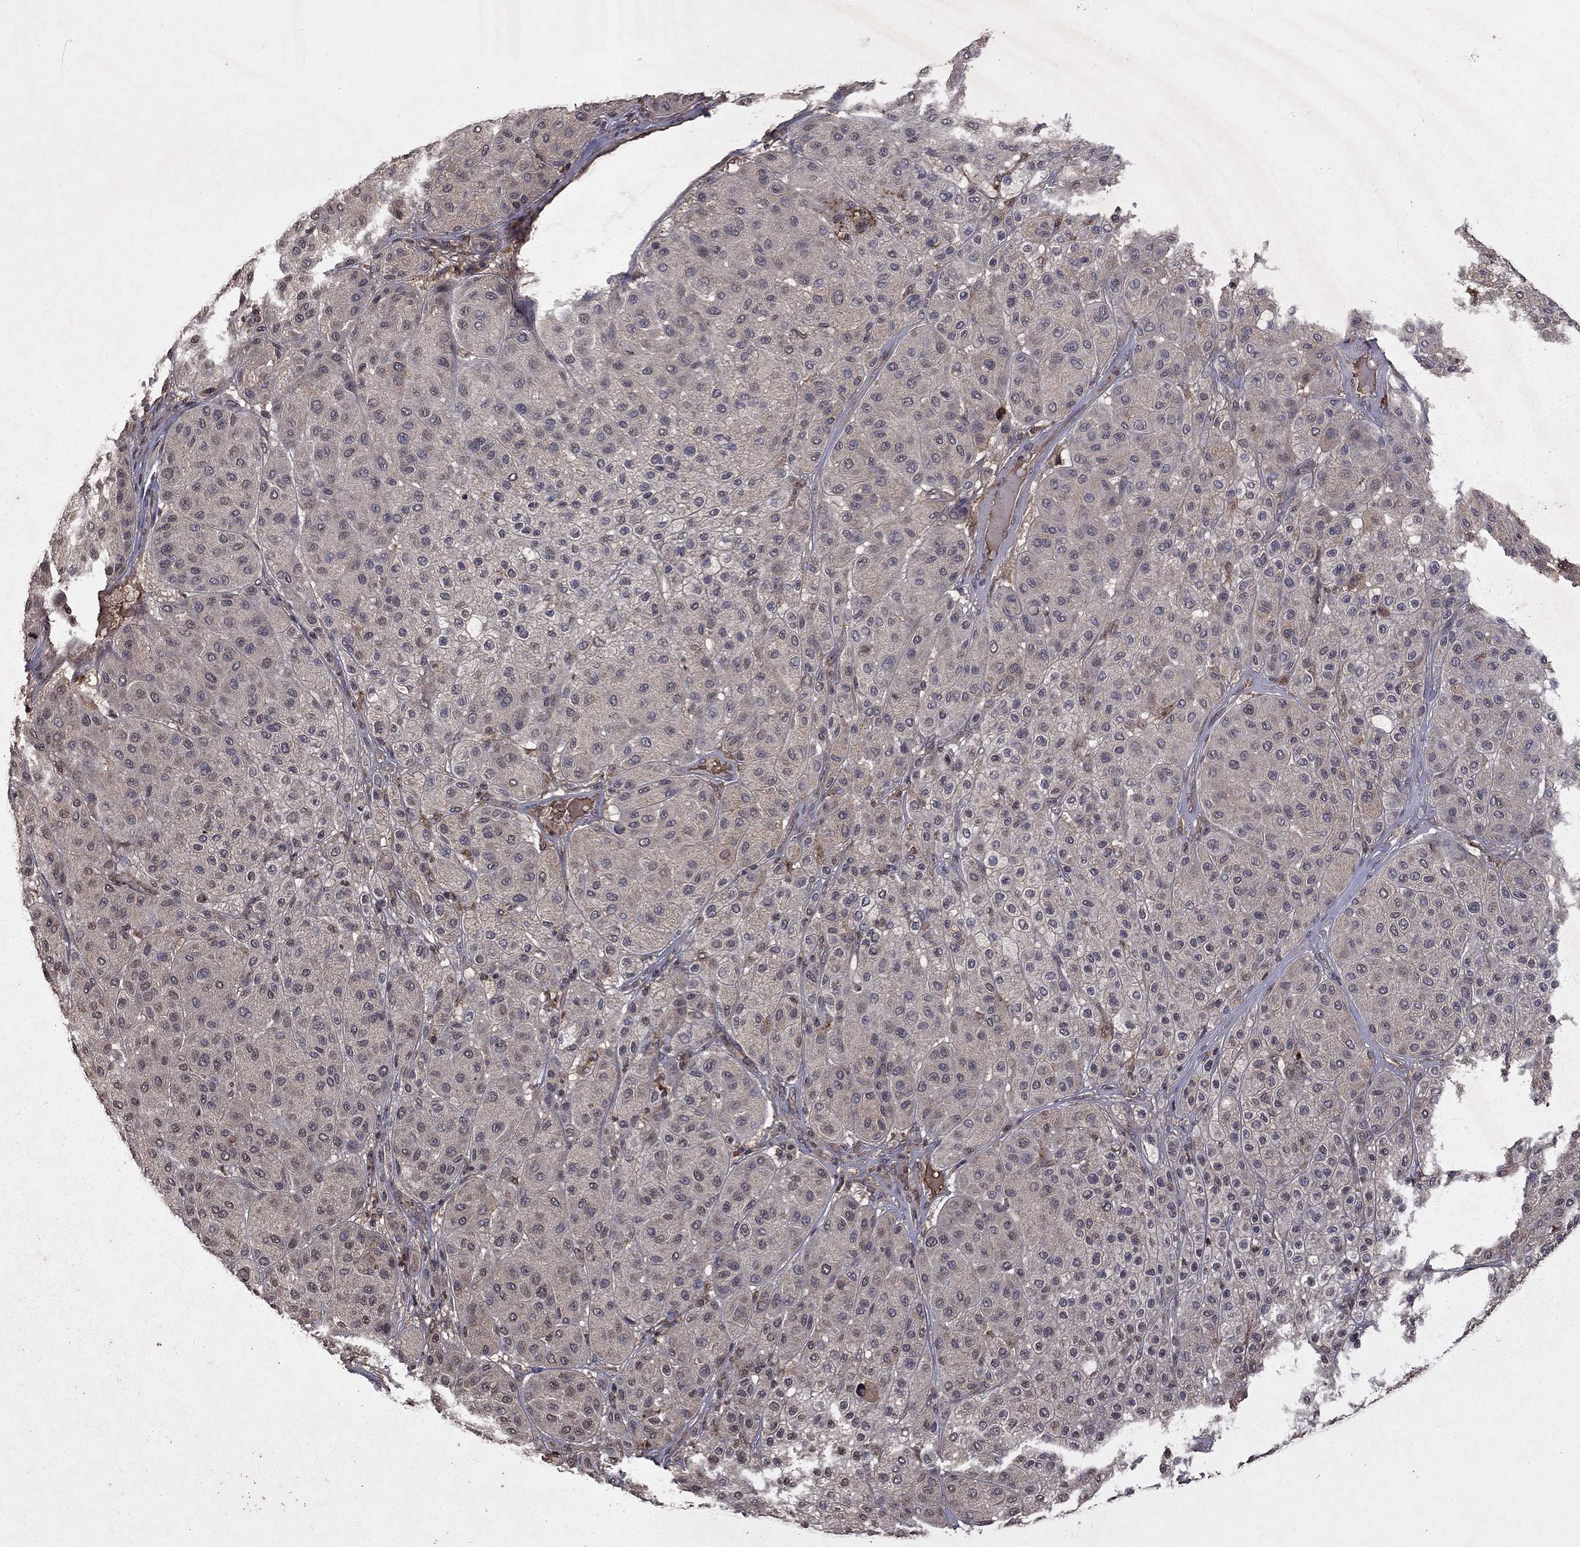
{"staining": {"intensity": "negative", "quantity": "none", "location": "none"}, "tissue": "melanoma", "cell_type": "Tumor cells", "image_type": "cancer", "snomed": [{"axis": "morphology", "description": "Malignant melanoma, Metastatic site"}, {"axis": "topography", "description": "Smooth muscle"}], "caption": "Malignant melanoma (metastatic site) was stained to show a protein in brown. There is no significant expression in tumor cells.", "gene": "NLGN1", "patient": {"sex": "male", "age": 41}}